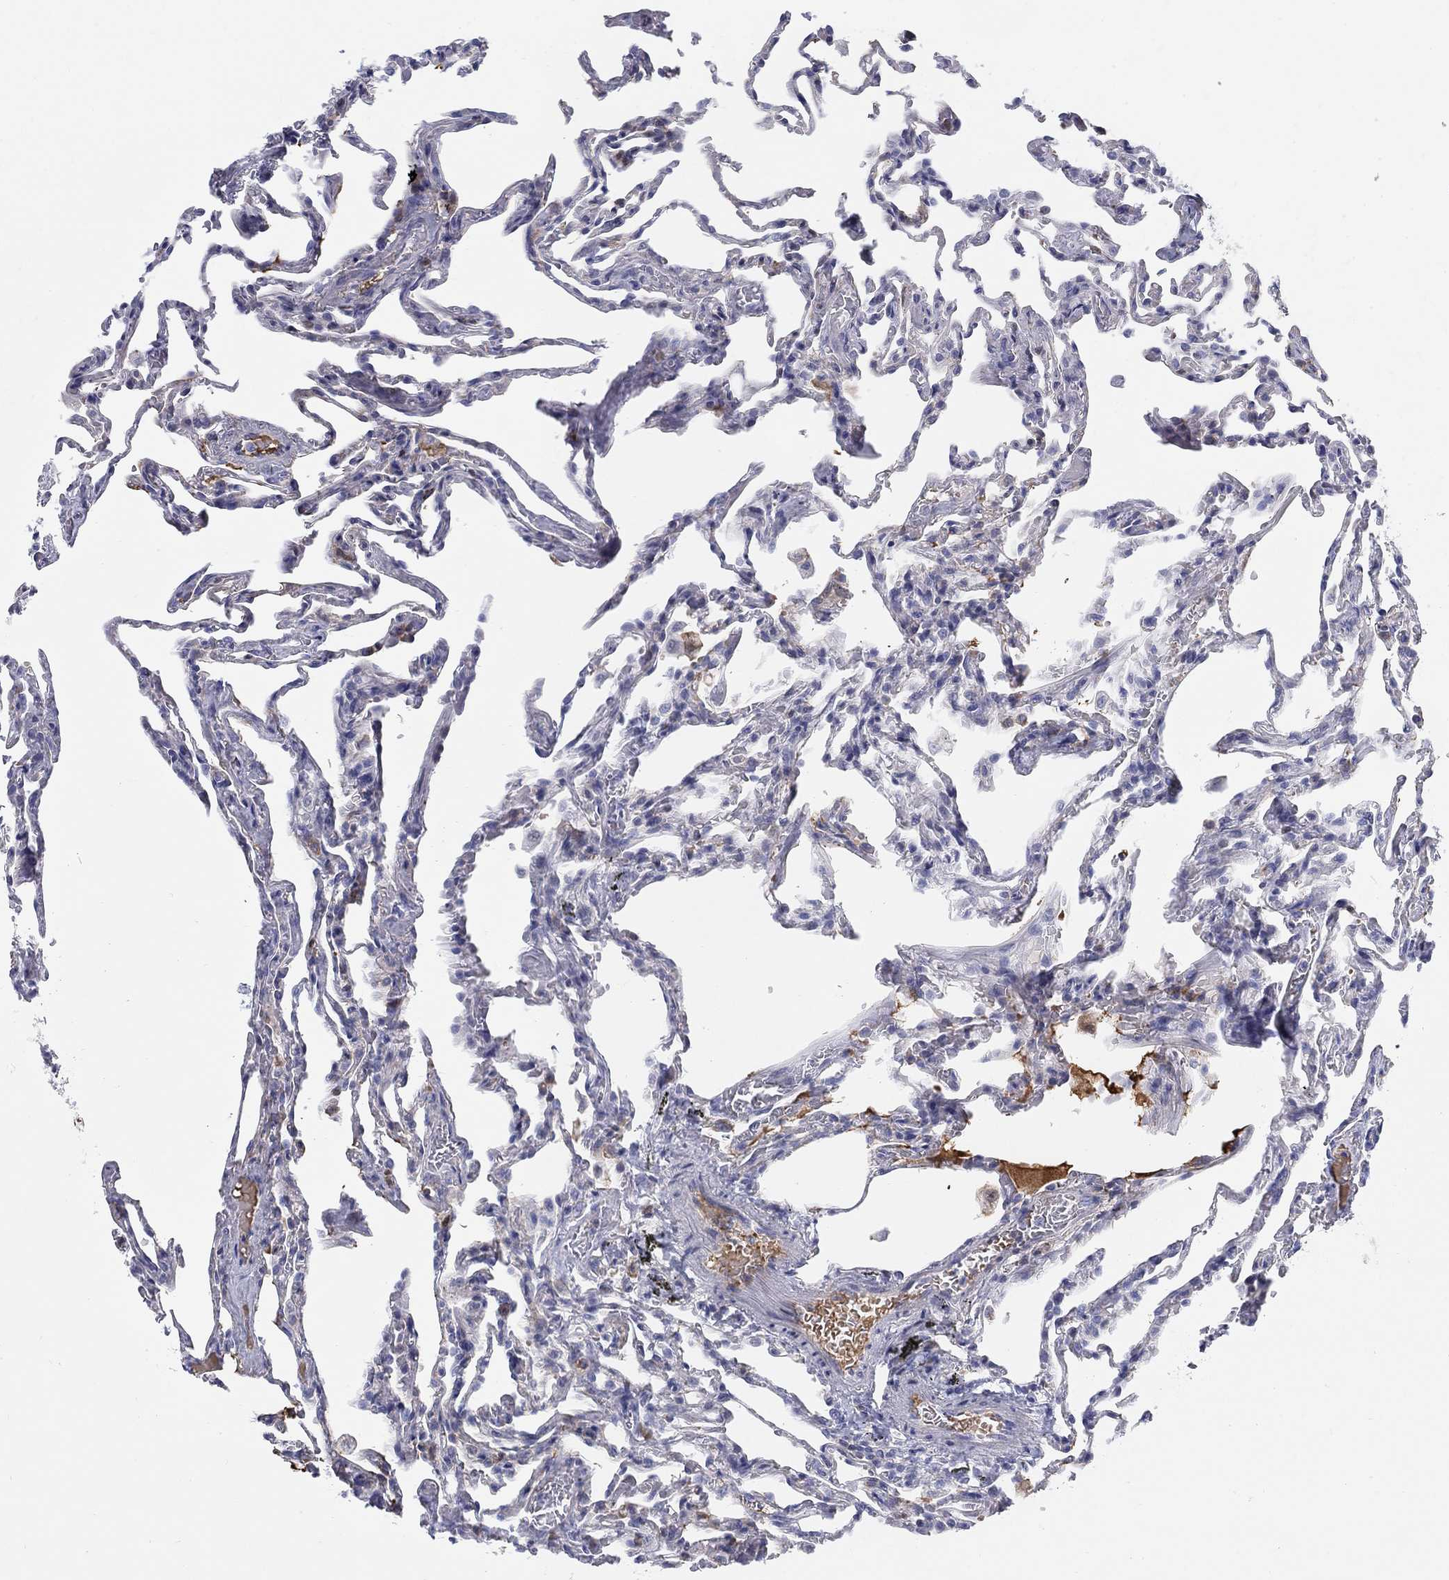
{"staining": {"intensity": "negative", "quantity": "none", "location": "none"}, "tissue": "lung", "cell_type": "Alveolar cells", "image_type": "normal", "snomed": [{"axis": "morphology", "description": "Normal tissue, NOS"}, {"axis": "topography", "description": "Lung"}], "caption": "High power microscopy histopathology image of an IHC image of benign lung, revealing no significant staining in alveolar cells. (DAB (3,3'-diaminobenzidine) immunohistochemistry with hematoxylin counter stain).", "gene": "HEATR4", "patient": {"sex": "female", "age": 43}}